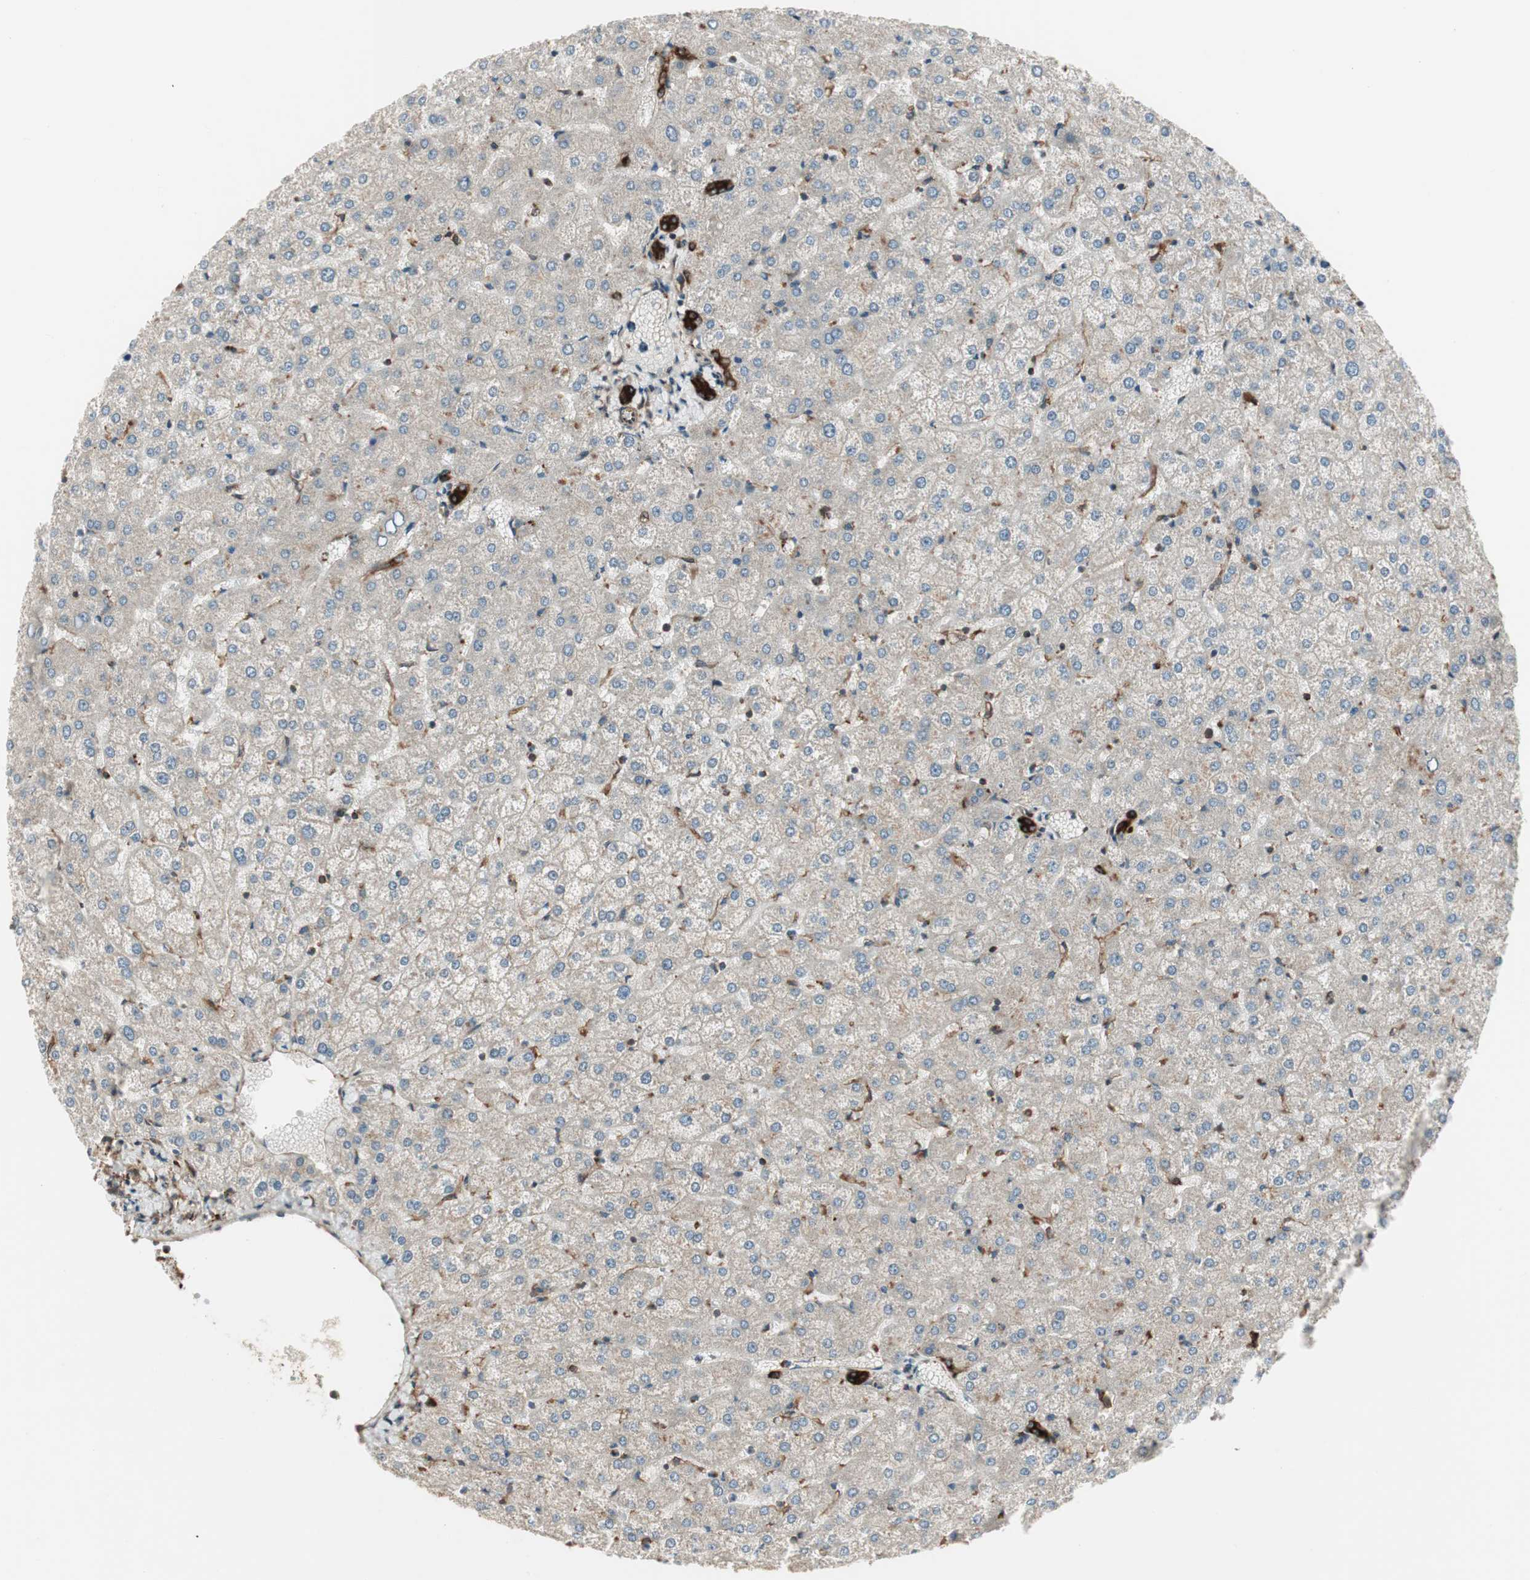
{"staining": {"intensity": "strong", "quantity": ">75%", "location": "cytoplasmic/membranous"}, "tissue": "liver", "cell_type": "Cholangiocytes", "image_type": "normal", "snomed": [{"axis": "morphology", "description": "Normal tissue, NOS"}, {"axis": "topography", "description": "Liver"}], "caption": "Protein staining of benign liver displays strong cytoplasmic/membranous expression in approximately >75% of cholangiocytes.", "gene": "PRKG1", "patient": {"sex": "female", "age": 32}}